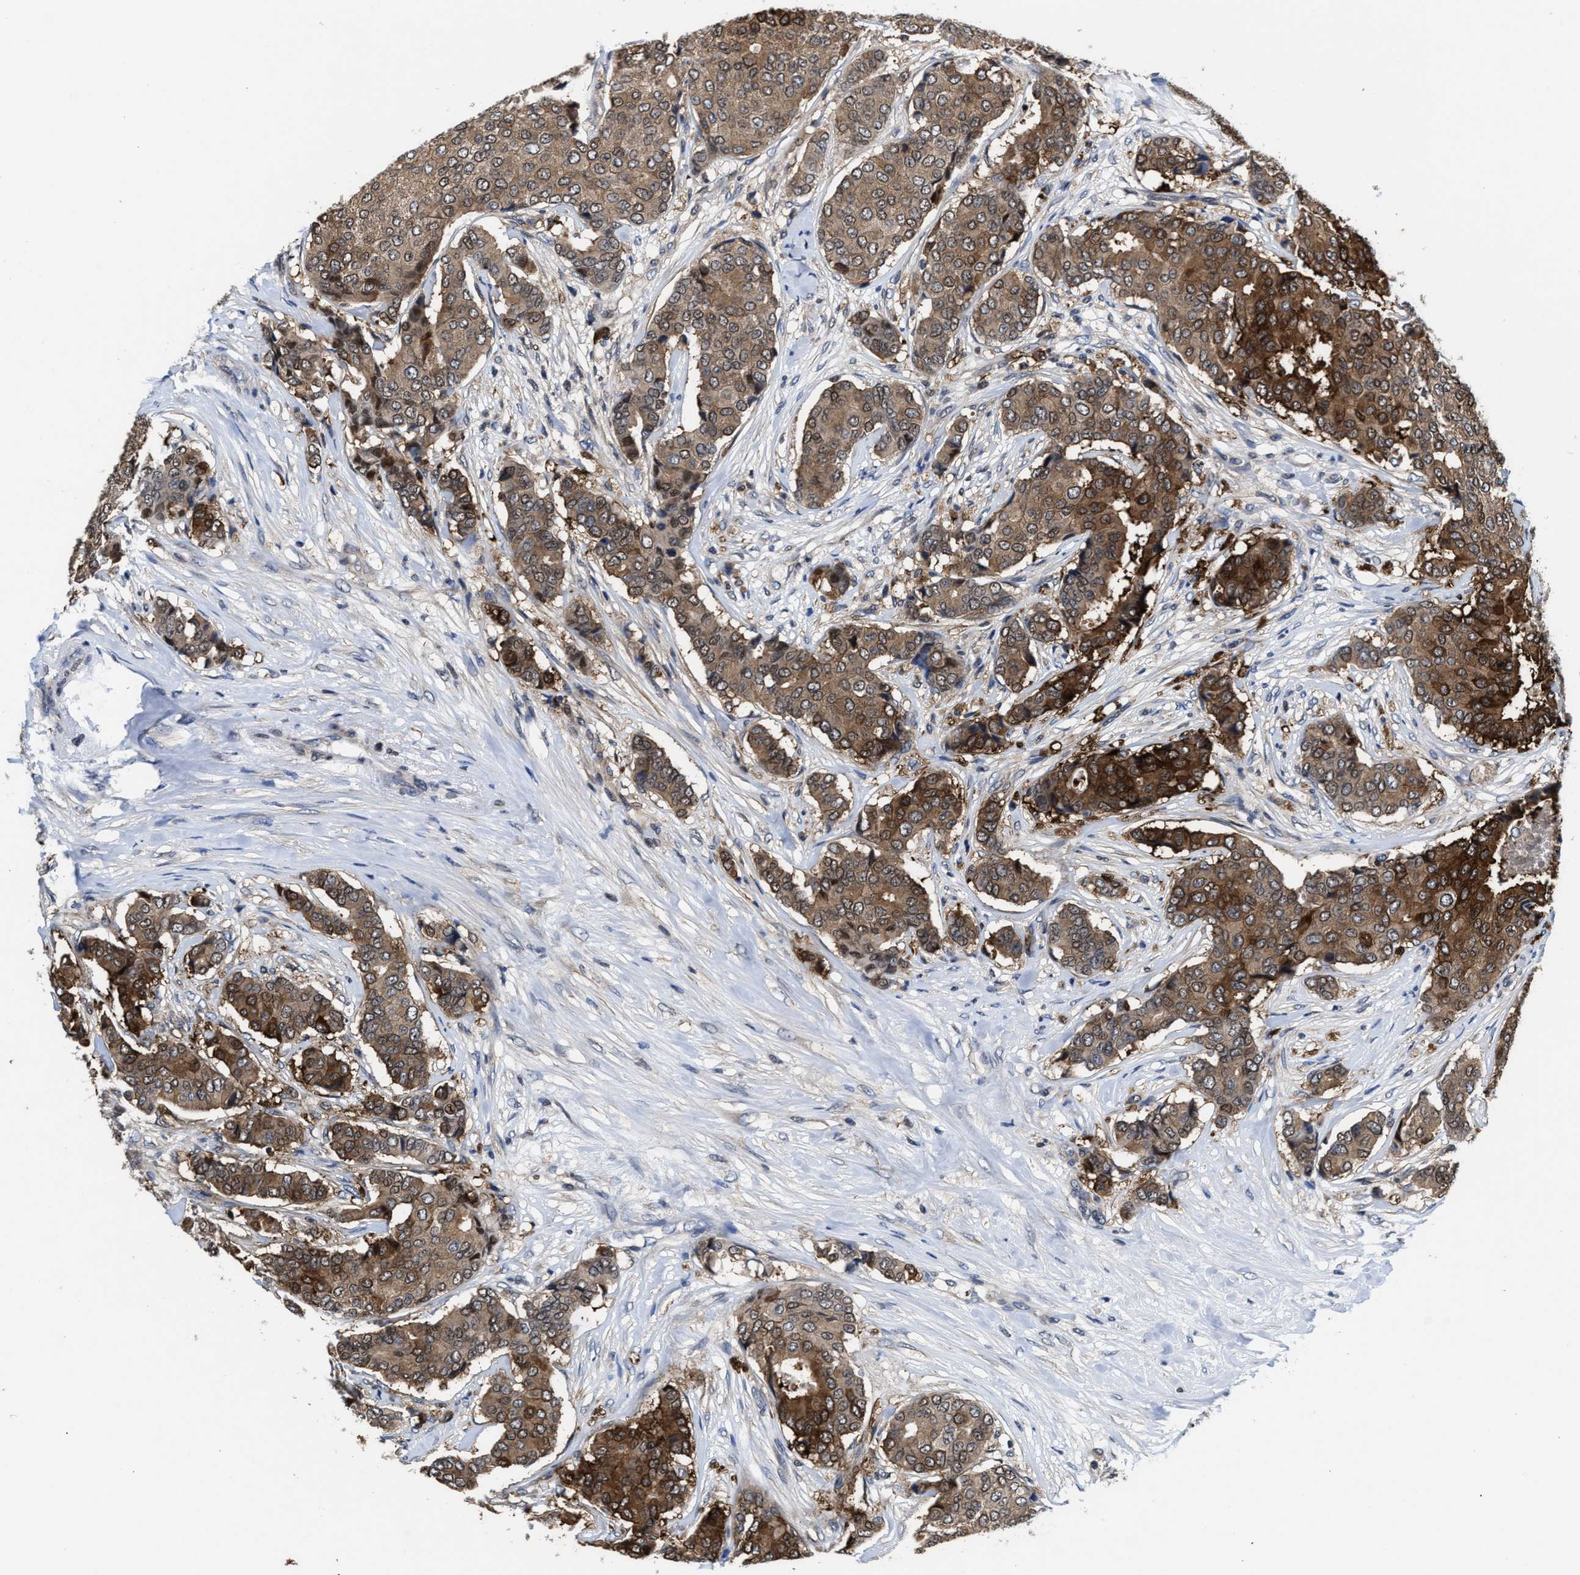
{"staining": {"intensity": "moderate", "quantity": ">75%", "location": "cytoplasmic/membranous"}, "tissue": "breast cancer", "cell_type": "Tumor cells", "image_type": "cancer", "snomed": [{"axis": "morphology", "description": "Duct carcinoma"}, {"axis": "topography", "description": "Breast"}], "caption": "Moderate cytoplasmic/membranous expression is seen in about >75% of tumor cells in intraductal carcinoma (breast). (DAB (3,3'-diaminobenzidine) IHC, brown staining for protein, blue staining for nuclei).", "gene": "KIF12", "patient": {"sex": "female", "age": 75}}